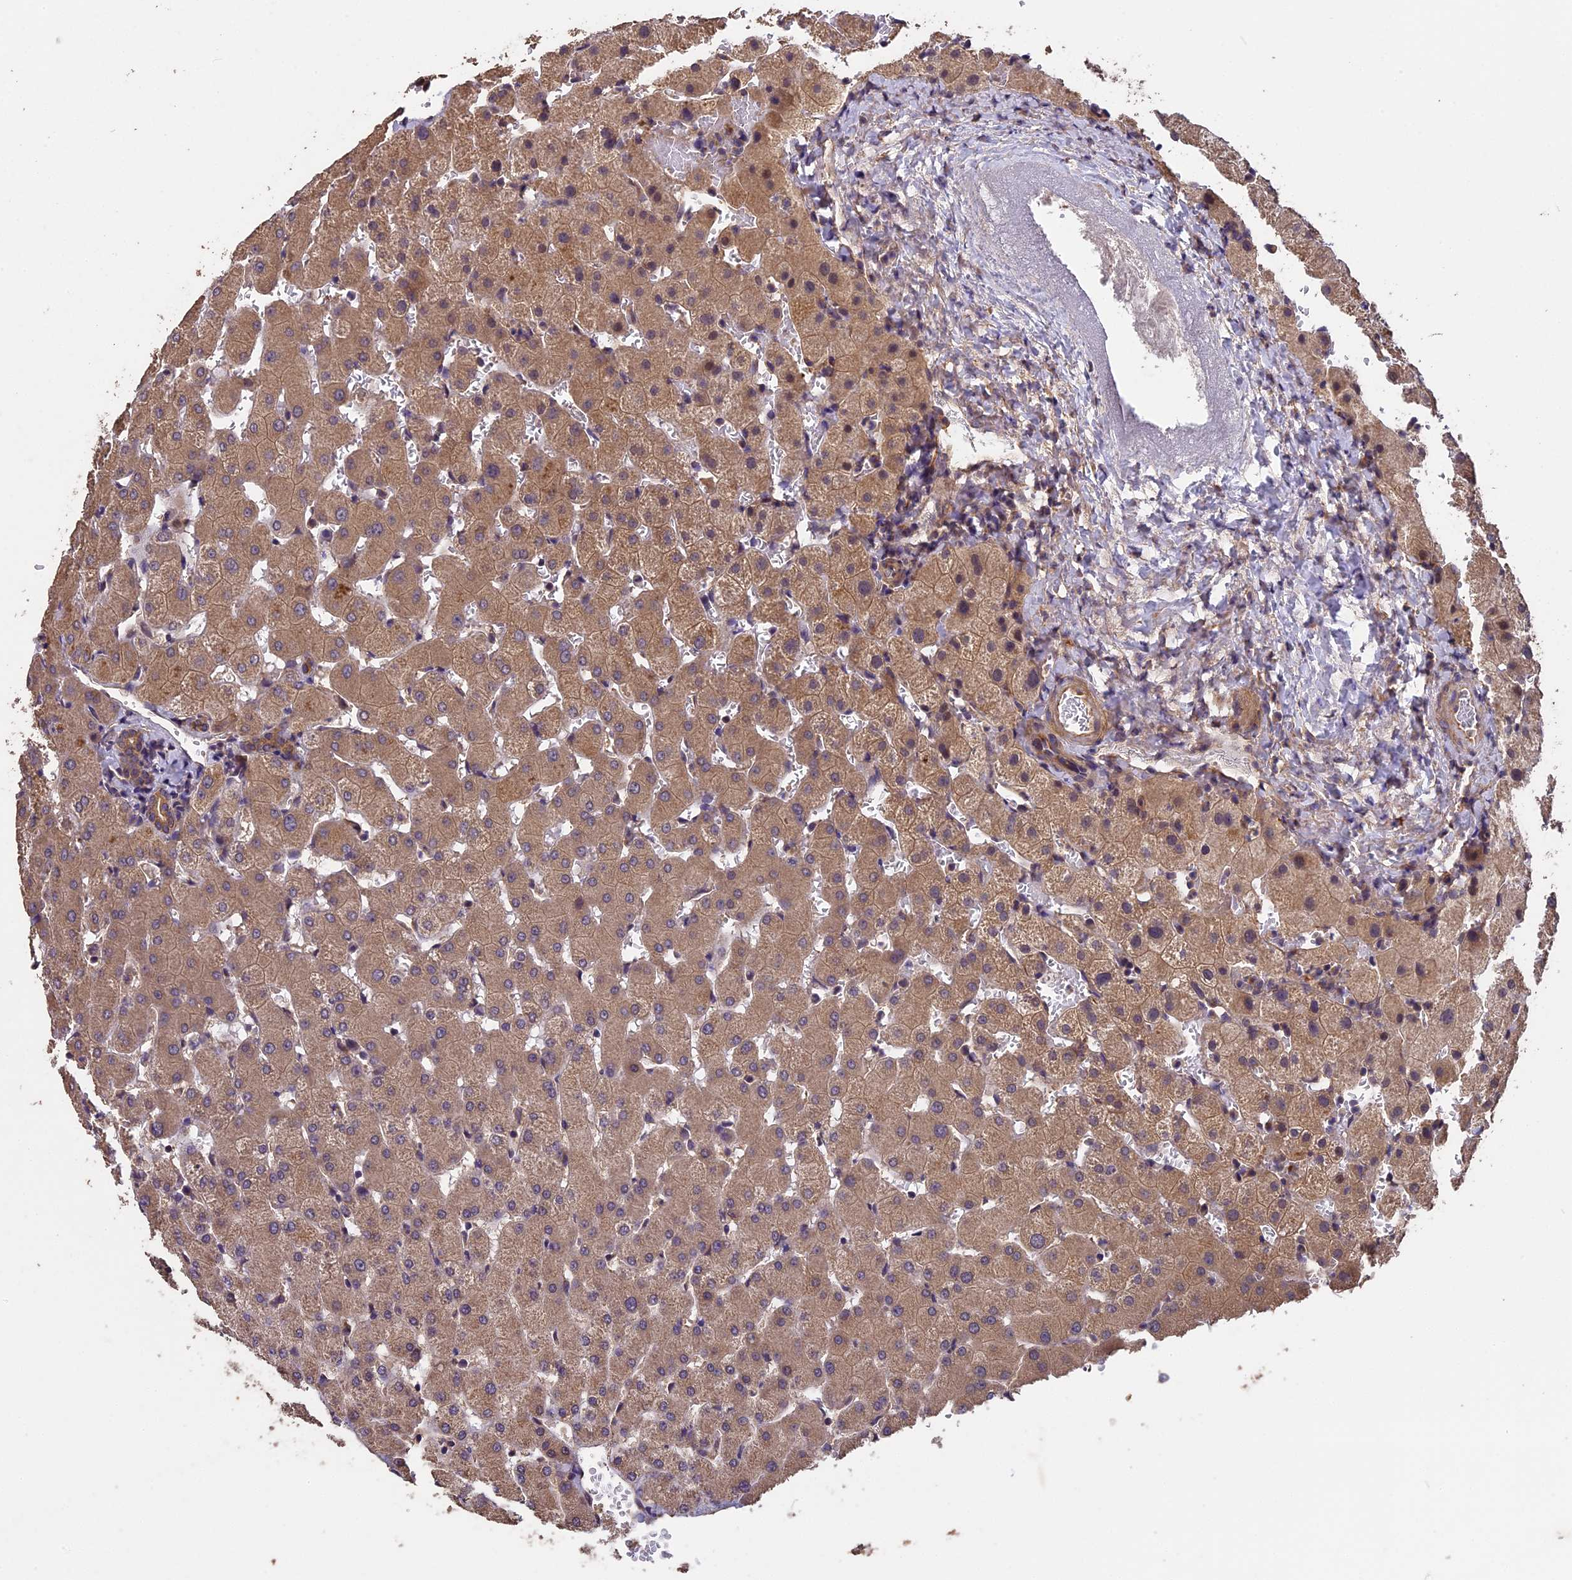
{"staining": {"intensity": "moderate", "quantity": ">75%", "location": "cytoplasmic/membranous"}, "tissue": "liver", "cell_type": "Cholangiocytes", "image_type": "normal", "snomed": [{"axis": "morphology", "description": "Normal tissue, NOS"}, {"axis": "topography", "description": "Liver"}], "caption": "Immunohistochemical staining of normal human liver demonstrates >75% levels of moderate cytoplasmic/membranous protein positivity in about >75% of cholangiocytes. The protein of interest is stained brown, and the nuclei are stained in blue (DAB (3,3'-diaminobenzidine) IHC with brightfield microscopy, high magnification).", "gene": "CHD9", "patient": {"sex": "female", "age": 63}}